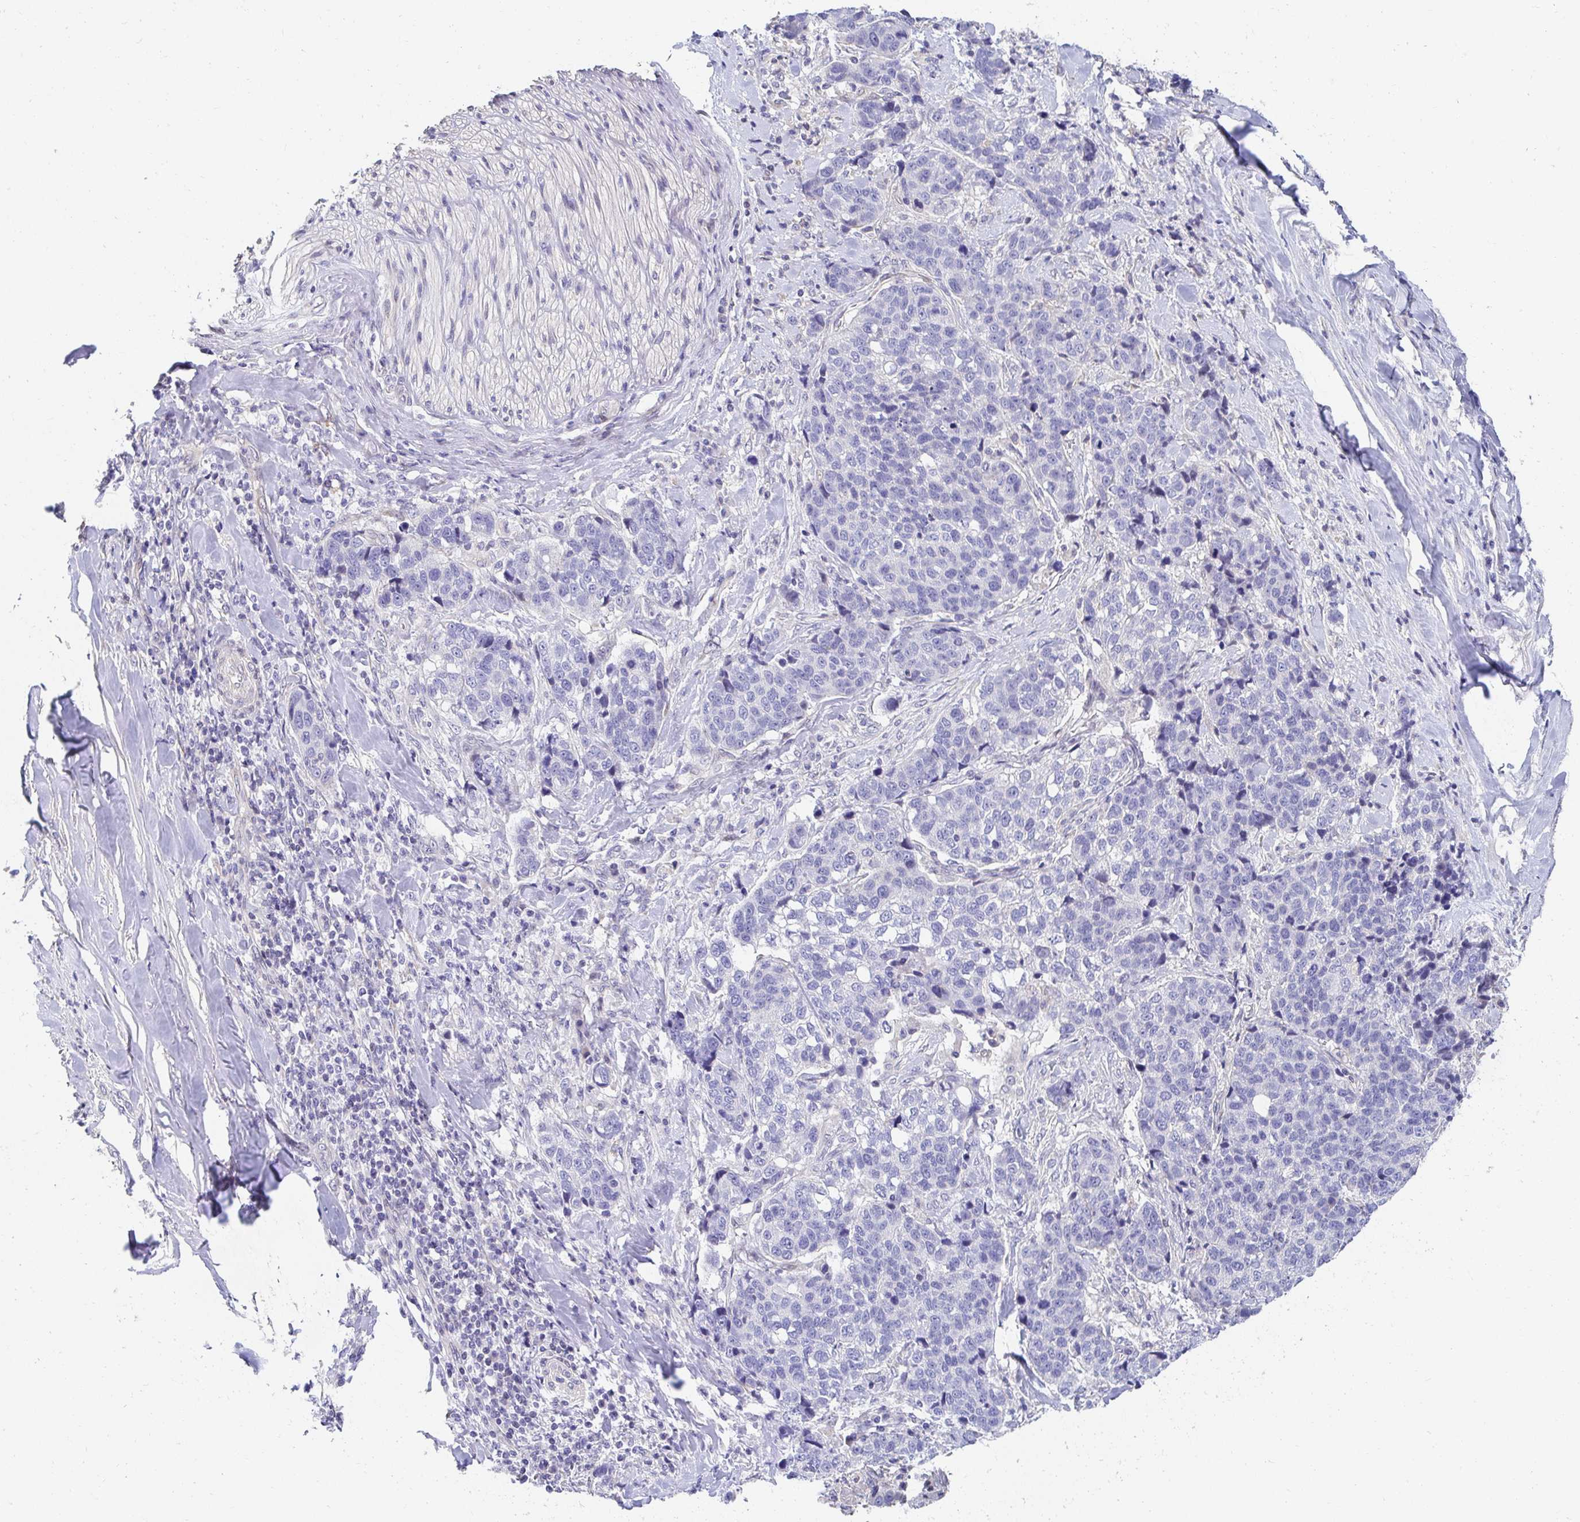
{"staining": {"intensity": "negative", "quantity": "none", "location": "none"}, "tissue": "lung cancer", "cell_type": "Tumor cells", "image_type": "cancer", "snomed": [{"axis": "morphology", "description": "Squamous cell carcinoma, NOS"}, {"axis": "topography", "description": "Lymph node"}, {"axis": "topography", "description": "Lung"}], "caption": "The image shows no significant expression in tumor cells of lung cancer.", "gene": "AKAP14", "patient": {"sex": "male", "age": 61}}